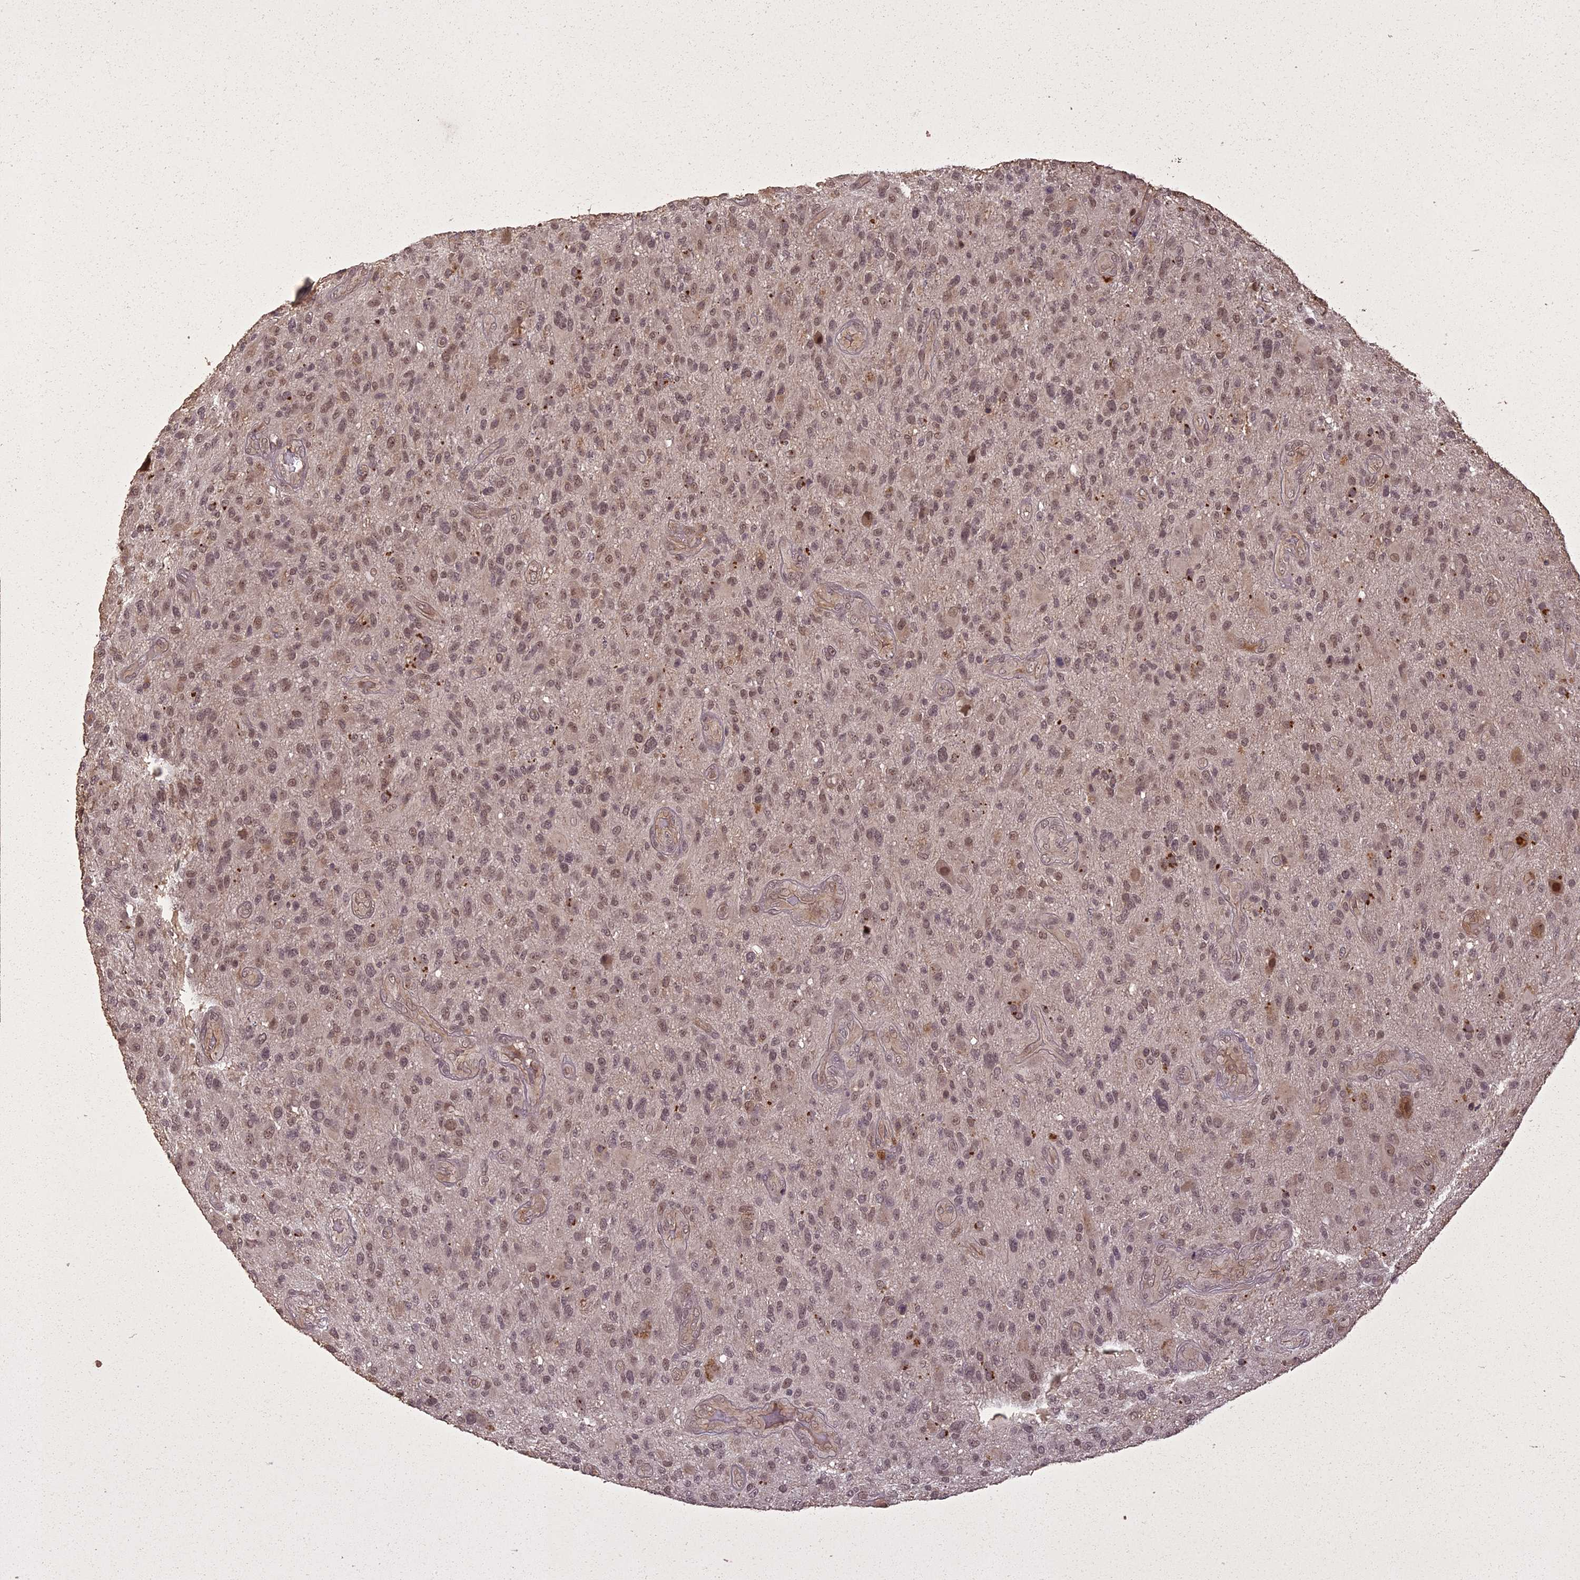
{"staining": {"intensity": "weak", "quantity": "25%-75%", "location": "nuclear"}, "tissue": "glioma", "cell_type": "Tumor cells", "image_type": "cancer", "snomed": [{"axis": "morphology", "description": "Glioma, malignant, High grade"}, {"axis": "topography", "description": "Brain"}], "caption": "Weak nuclear expression is identified in approximately 25%-75% of tumor cells in glioma. The staining was performed using DAB to visualize the protein expression in brown, while the nuclei were stained in blue with hematoxylin (Magnification: 20x).", "gene": "LIN37", "patient": {"sex": "male", "age": 47}}